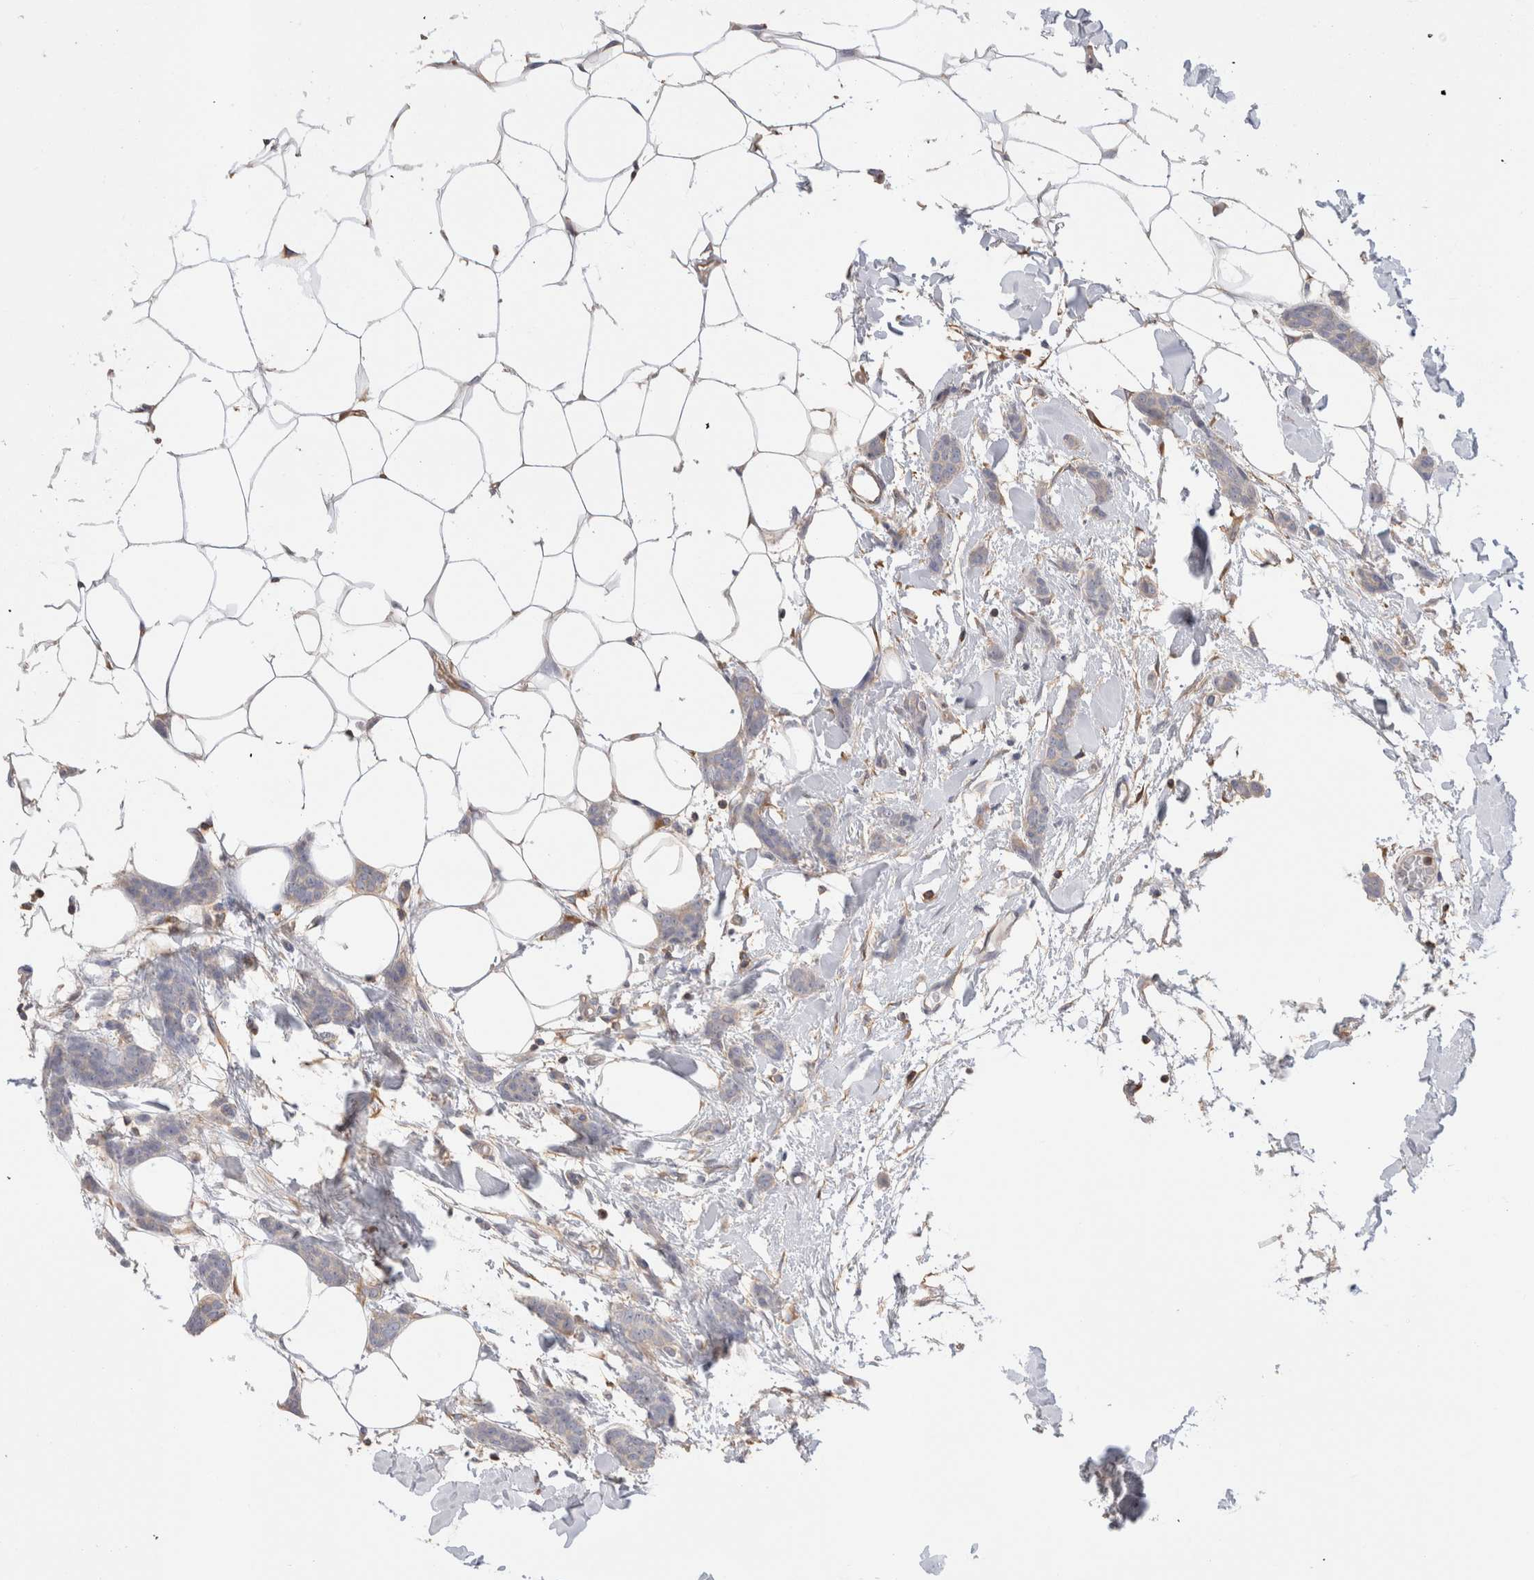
{"staining": {"intensity": "weak", "quantity": "<25%", "location": "cytoplasmic/membranous"}, "tissue": "breast cancer", "cell_type": "Tumor cells", "image_type": "cancer", "snomed": [{"axis": "morphology", "description": "Lobular carcinoma"}, {"axis": "topography", "description": "Skin"}, {"axis": "topography", "description": "Breast"}], "caption": "There is no significant expression in tumor cells of breast lobular carcinoma.", "gene": "CAPN2", "patient": {"sex": "female", "age": 46}}